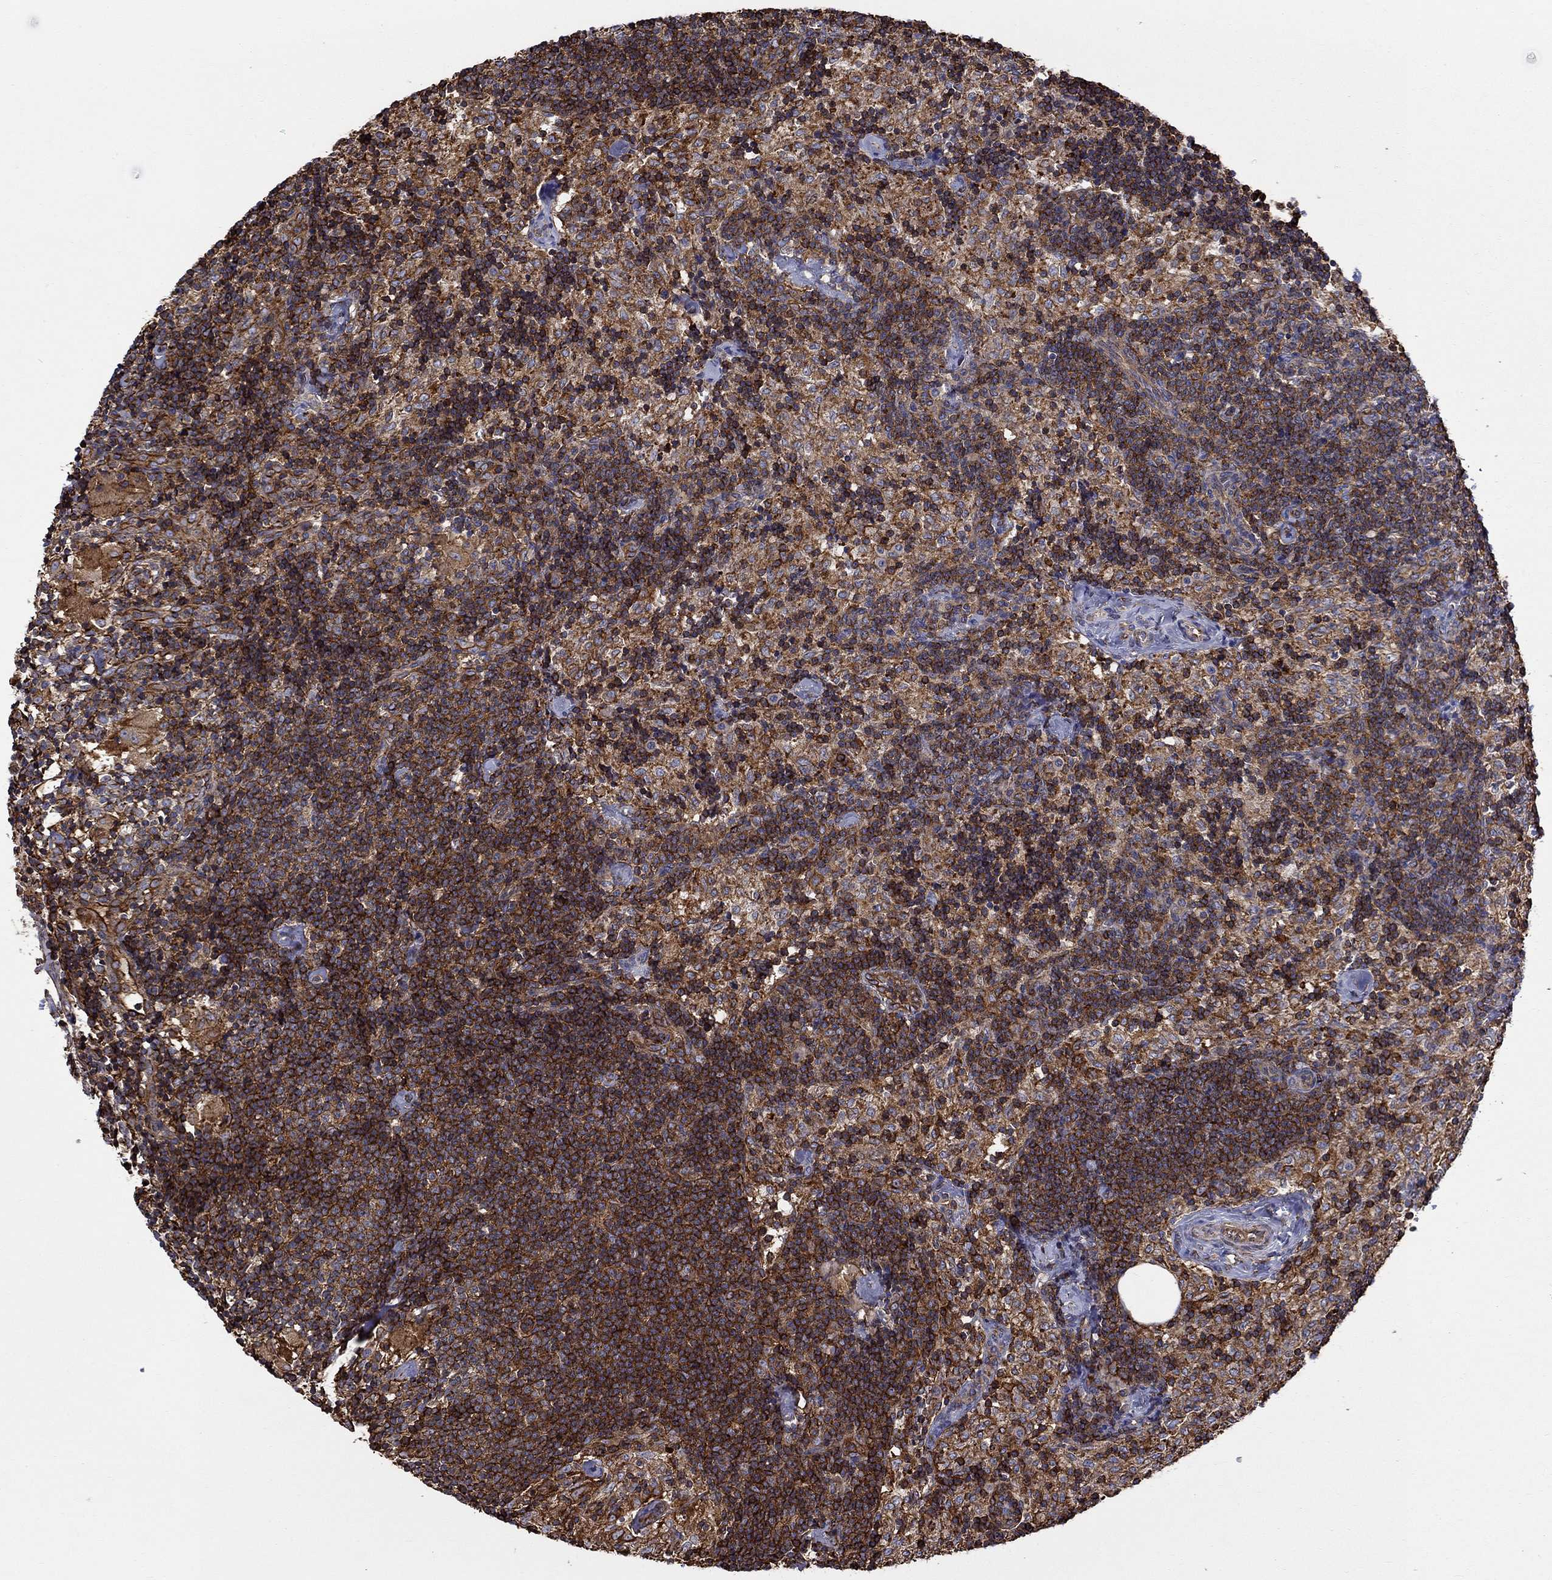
{"staining": {"intensity": "strong", "quantity": "25%-75%", "location": "cytoplasmic/membranous"}, "tissue": "lymph node", "cell_type": "Germinal center cells", "image_type": "normal", "snomed": [{"axis": "morphology", "description": "Normal tissue, NOS"}, {"axis": "topography", "description": "Lymph node"}], "caption": "The image demonstrates a brown stain indicating the presence of a protein in the cytoplasmic/membranous of germinal center cells in lymph node.", "gene": "NPHP1", "patient": {"sex": "female", "age": 52}}